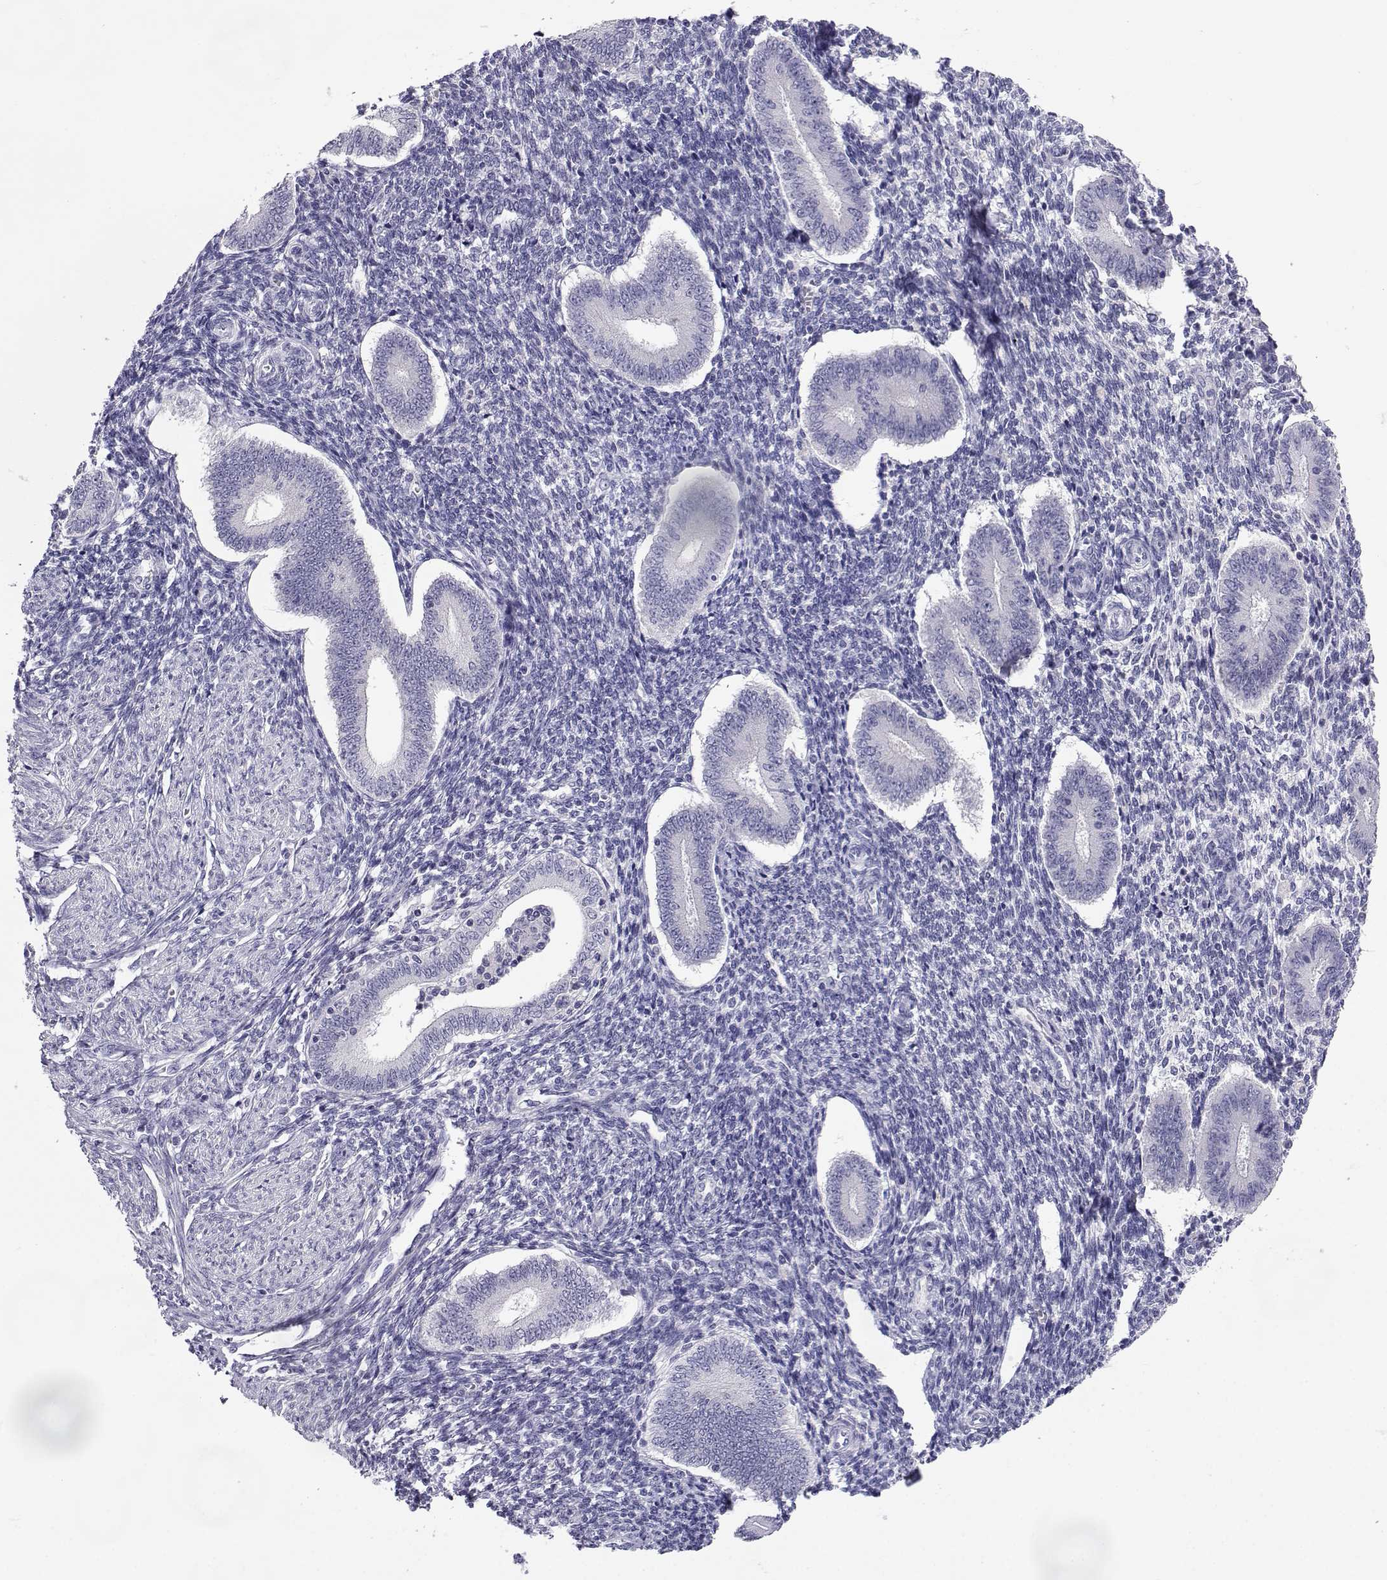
{"staining": {"intensity": "negative", "quantity": "none", "location": "none"}, "tissue": "endometrium", "cell_type": "Cells in endometrial stroma", "image_type": "normal", "snomed": [{"axis": "morphology", "description": "Normal tissue, NOS"}, {"axis": "topography", "description": "Endometrium"}], "caption": "The histopathology image shows no staining of cells in endometrial stroma in normal endometrium.", "gene": "SLC6A3", "patient": {"sex": "female", "age": 40}}